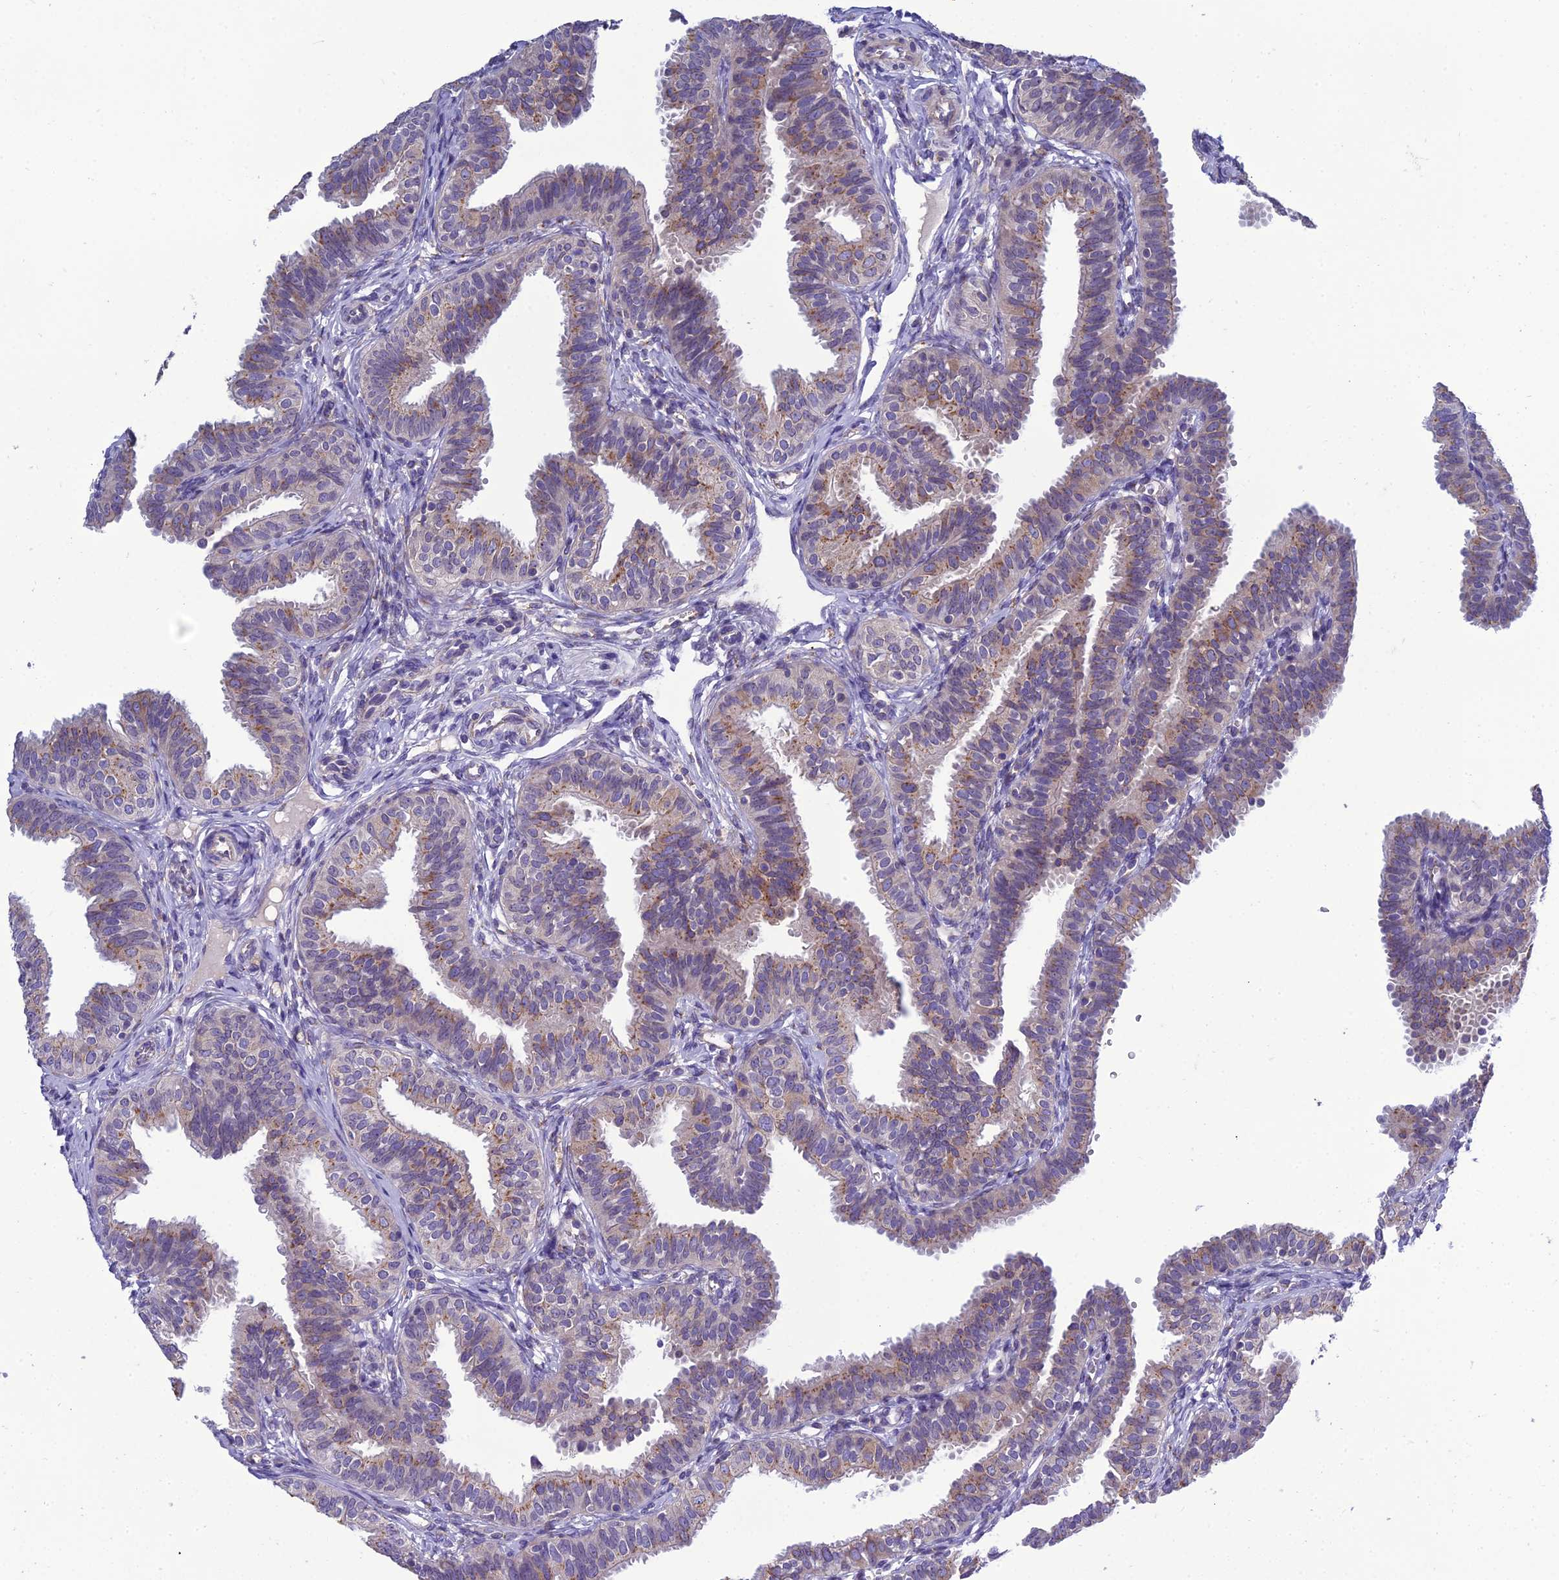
{"staining": {"intensity": "moderate", "quantity": "25%-75%", "location": "cytoplasmic/membranous"}, "tissue": "fallopian tube", "cell_type": "Glandular cells", "image_type": "normal", "snomed": [{"axis": "morphology", "description": "Normal tissue, NOS"}, {"axis": "topography", "description": "Fallopian tube"}], "caption": "Fallopian tube was stained to show a protein in brown. There is medium levels of moderate cytoplasmic/membranous staining in approximately 25%-75% of glandular cells. Immunohistochemistry (ihc) stains the protein of interest in brown and the nuclei are stained blue.", "gene": "GOLPH3", "patient": {"sex": "female", "age": 35}}